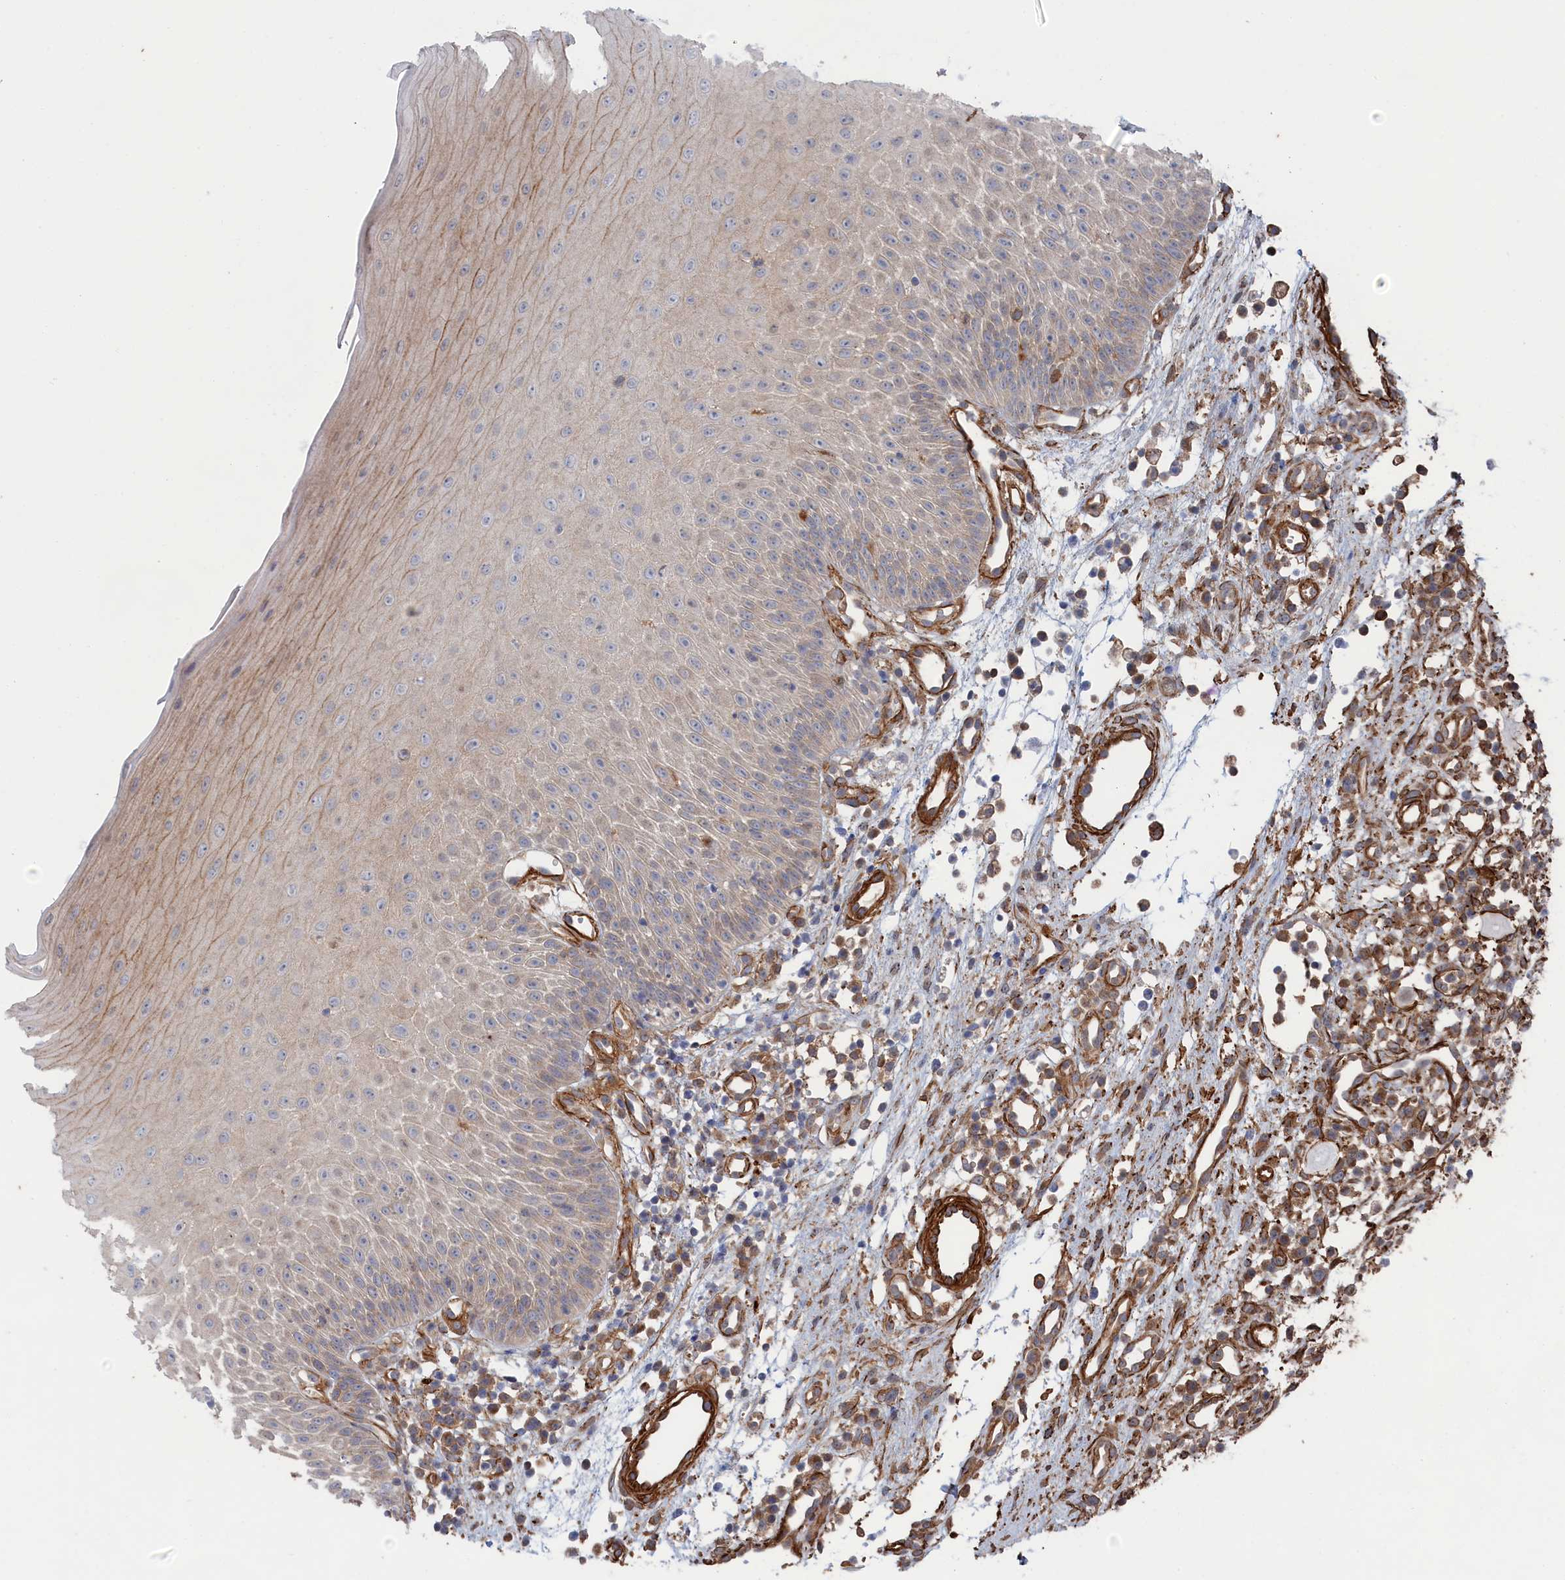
{"staining": {"intensity": "moderate", "quantity": "<25%", "location": "cytoplasmic/membranous"}, "tissue": "oral mucosa", "cell_type": "Squamous epithelial cells", "image_type": "normal", "snomed": [{"axis": "morphology", "description": "Normal tissue, NOS"}, {"axis": "topography", "description": "Oral tissue"}], "caption": "IHC (DAB) staining of unremarkable human oral mucosa shows moderate cytoplasmic/membranous protein staining in about <25% of squamous epithelial cells.", "gene": "FILIP1L", "patient": {"sex": "female", "age": 13}}